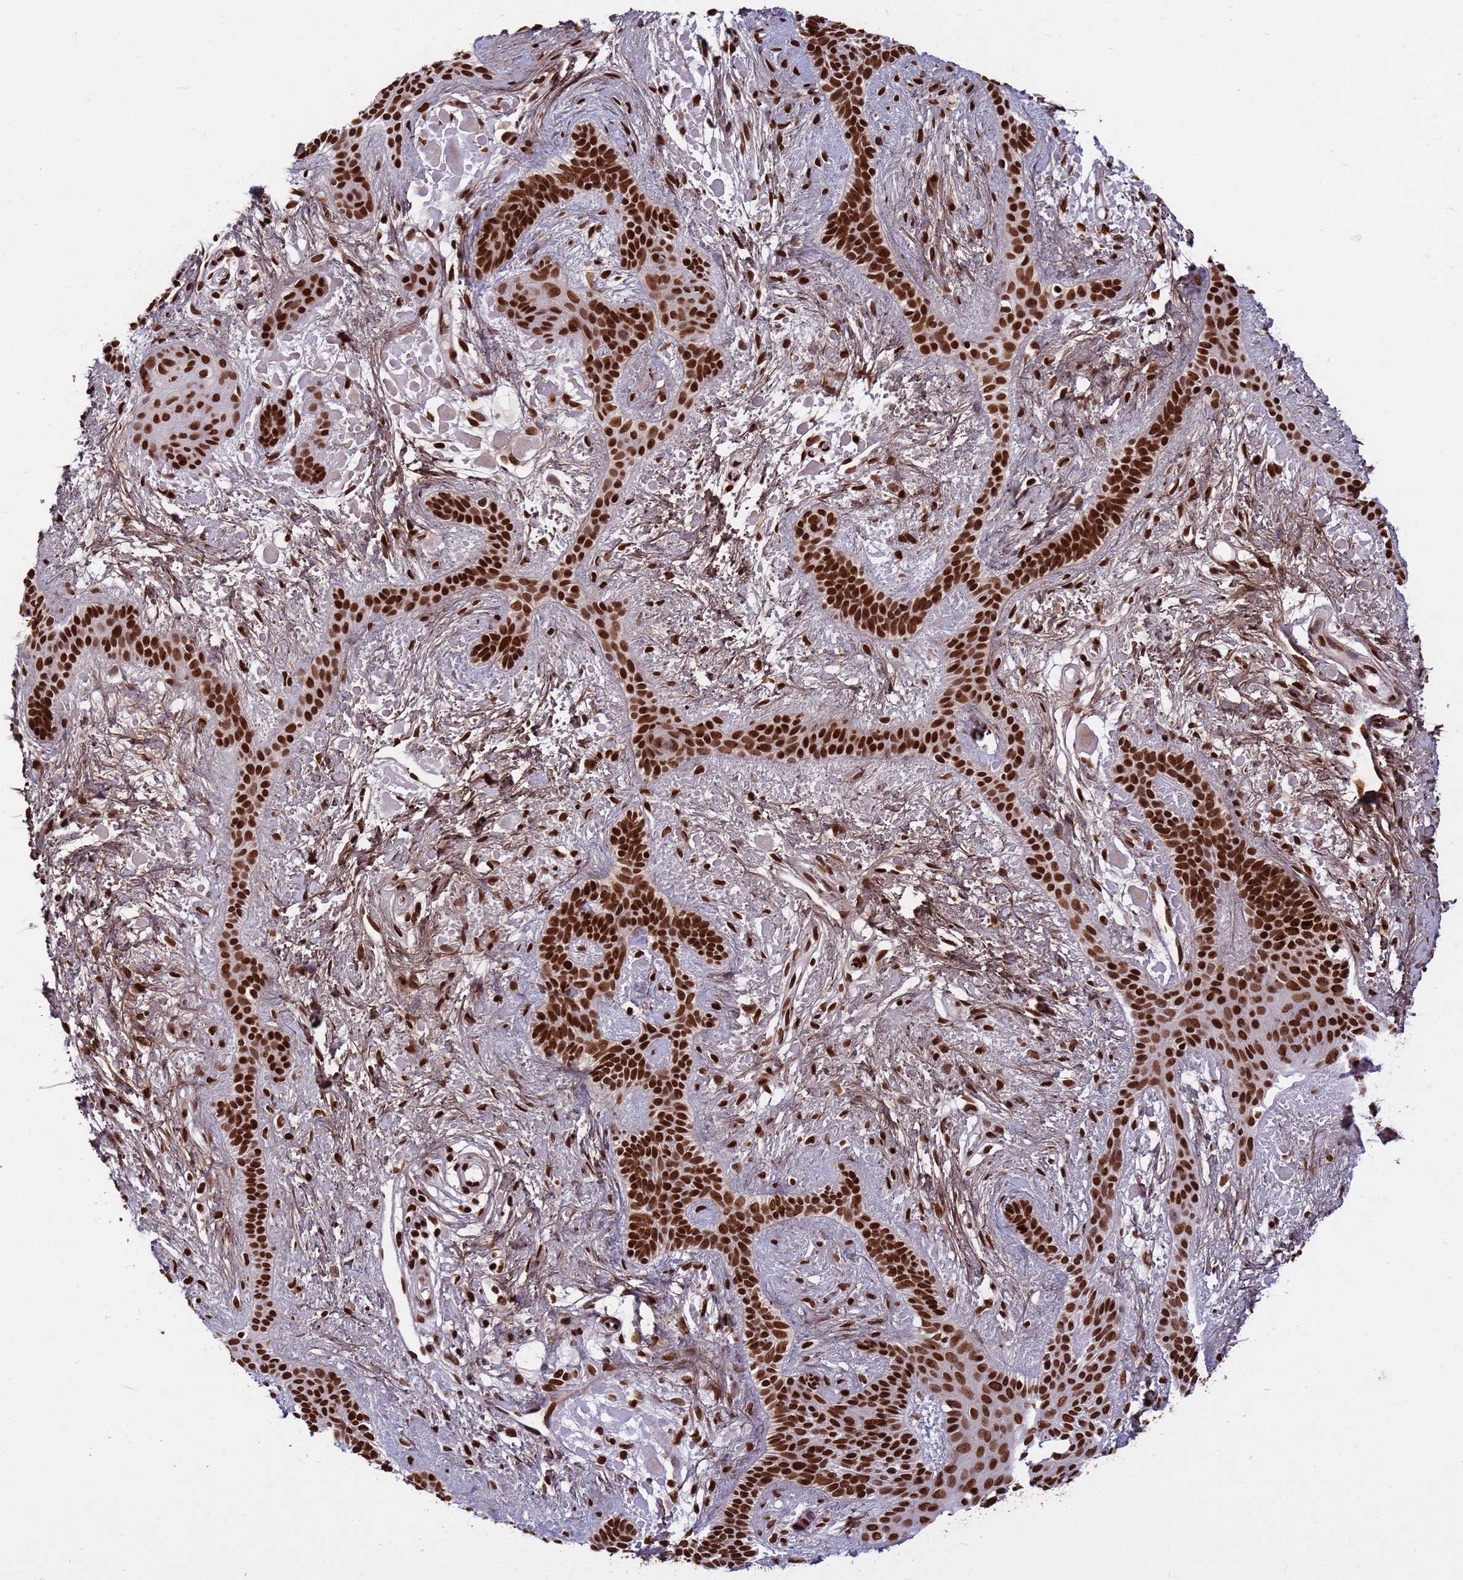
{"staining": {"intensity": "strong", "quantity": ">75%", "location": "nuclear"}, "tissue": "skin cancer", "cell_type": "Tumor cells", "image_type": "cancer", "snomed": [{"axis": "morphology", "description": "Basal cell carcinoma"}, {"axis": "topography", "description": "Skin"}], "caption": "Human skin cancer stained with a brown dye exhibits strong nuclear positive staining in approximately >75% of tumor cells.", "gene": "H3-3B", "patient": {"sex": "male", "age": 78}}